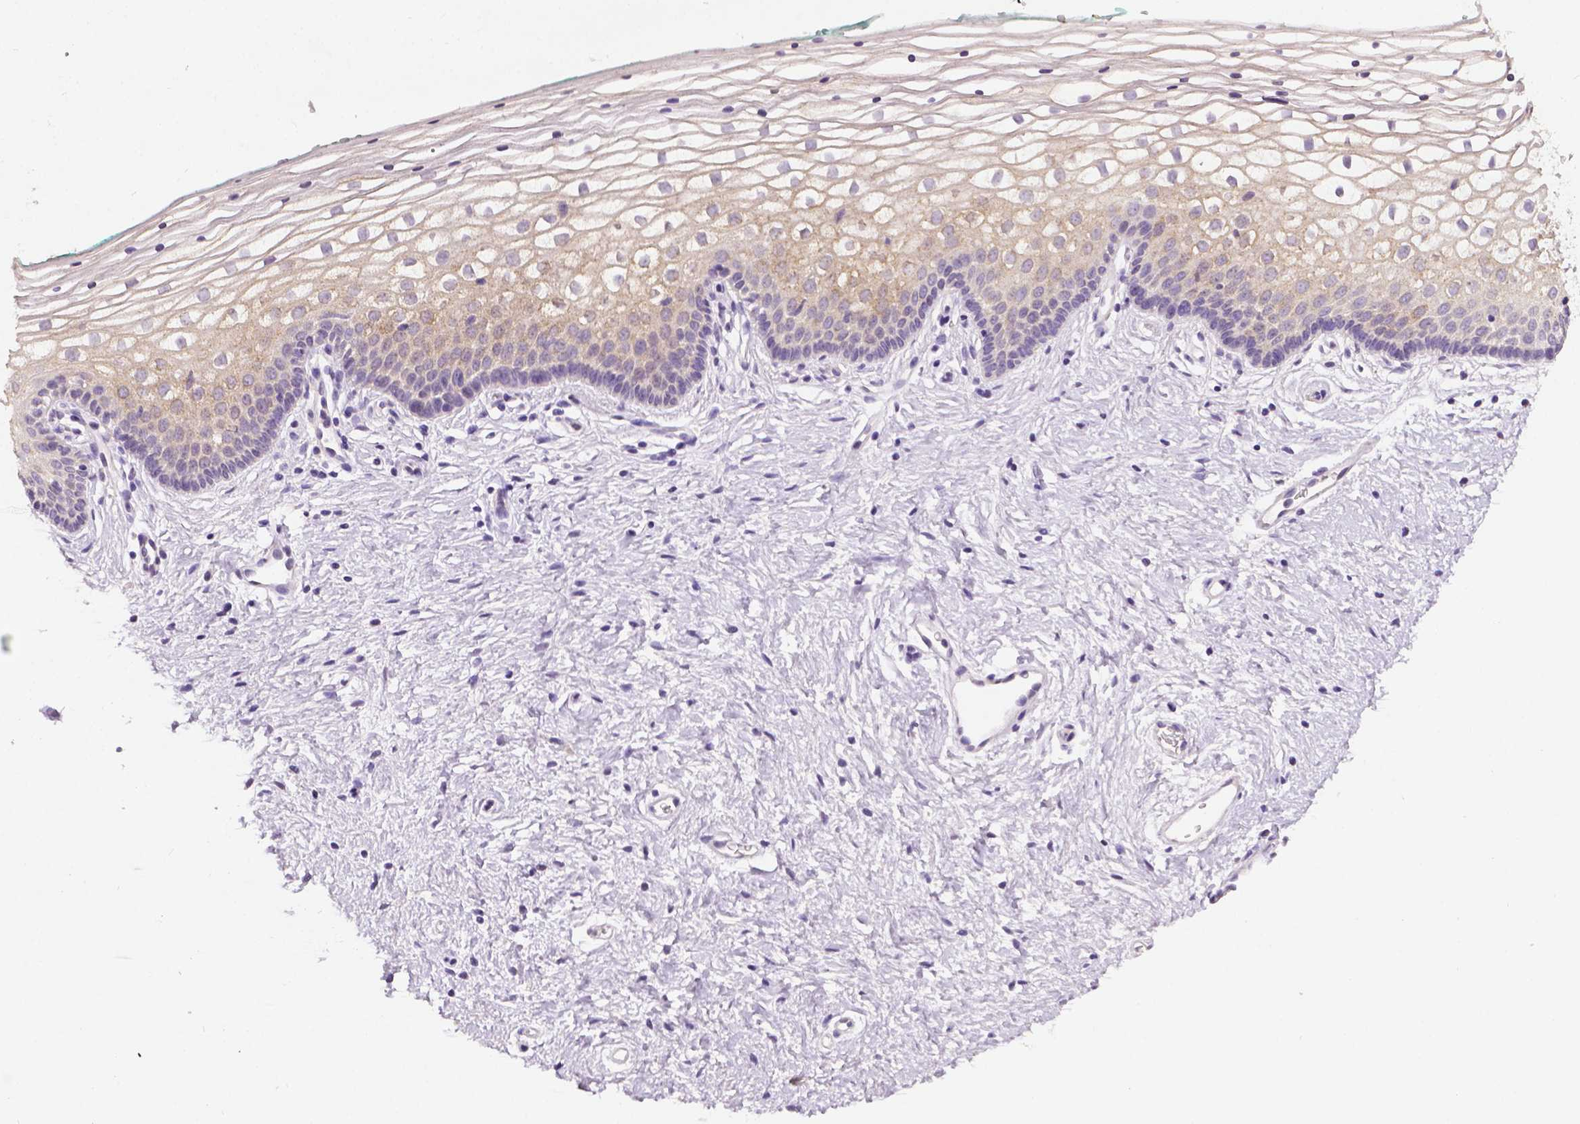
{"staining": {"intensity": "weak", "quantity": "<25%", "location": "cytoplasmic/membranous"}, "tissue": "vagina", "cell_type": "Squamous epithelial cells", "image_type": "normal", "snomed": [{"axis": "morphology", "description": "Normal tissue, NOS"}, {"axis": "topography", "description": "Vagina"}], "caption": "There is no significant positivity in squamous epithelial cells of vagina. (IHC, brightfield microscopy, high magnification).", "gene": "FASN", "patient": {"sex": "female", "age": 36}}